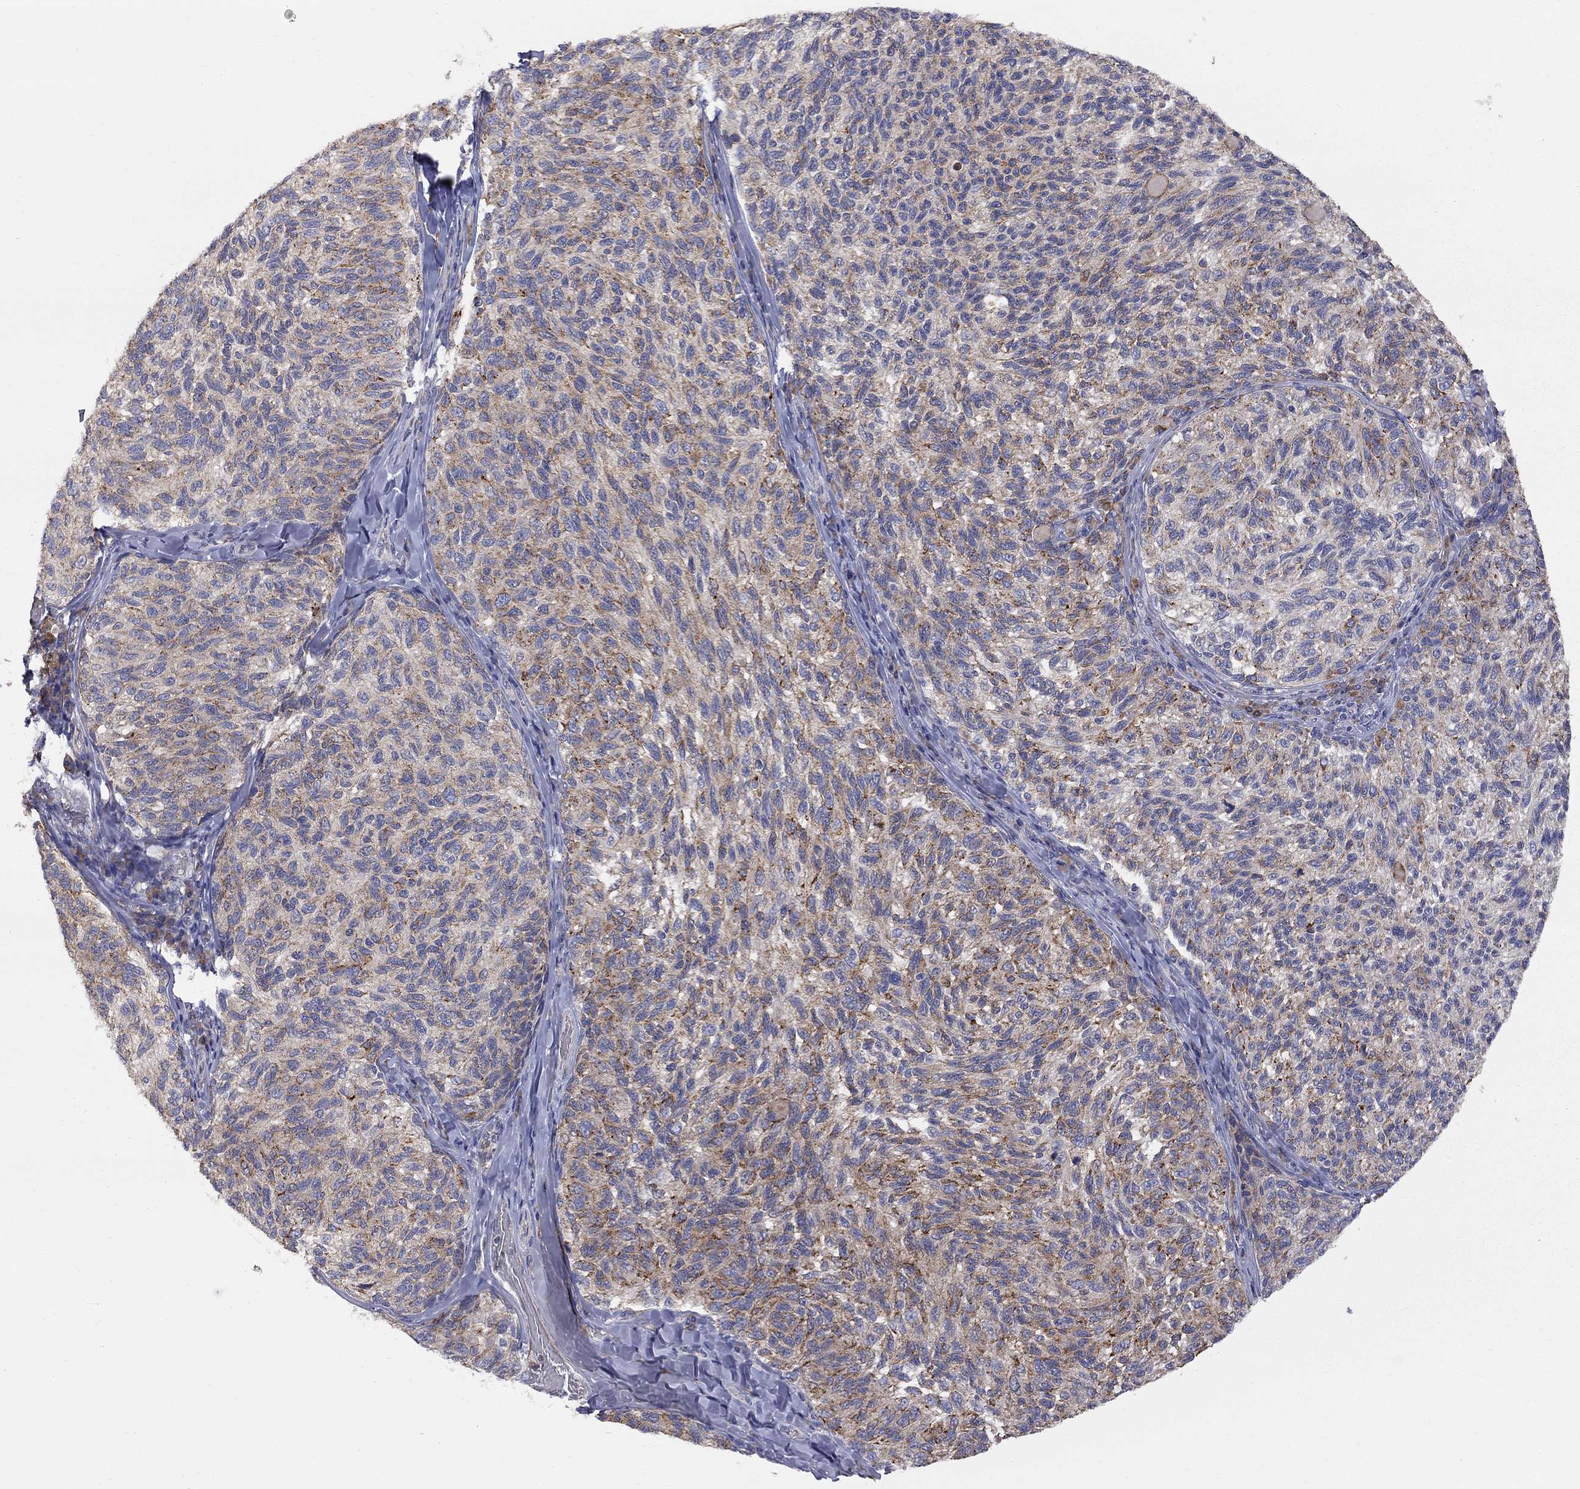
{"staining": {"intensity": "strong", "quantity": "<25%", "location": "cytoplasmic/membranous"}, "tissue": "melanoma", "cell_type": "Tumor cells", "image_type": "cancer", "snomed": [{"axis": "morphology", "description": "Malignant melanoma, NOS"}, {"axis": "topography", "description": "Skin"}], "caption": "Strong cytoplasmic/membranous staining for a protein is appreciated in approximately <25% of tumor cells of malignant melanoma using immunohistochemistry.", "gene": "CASTOR1", "patient": {"sex": "female", "age": 73}}